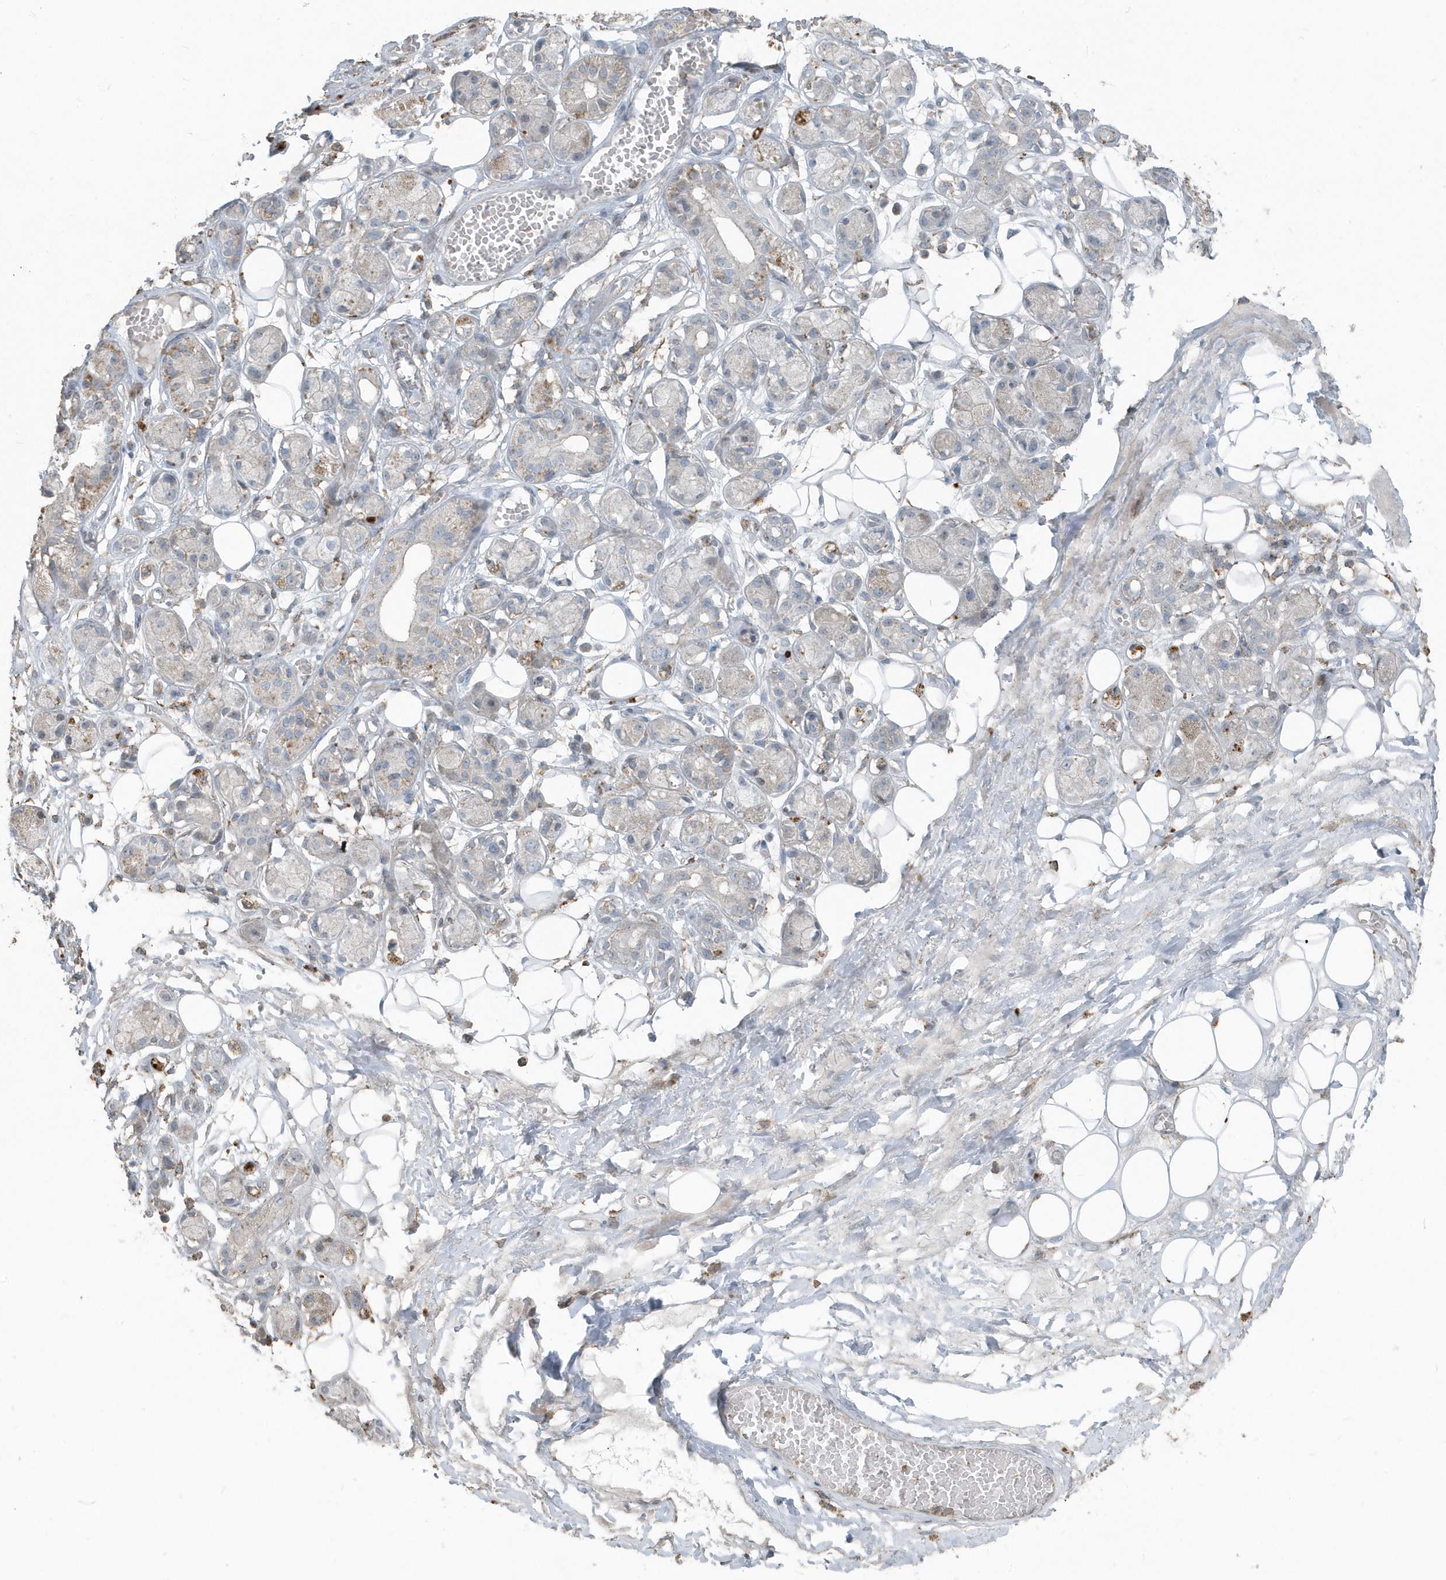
{"staining": {"intensity": "negative", "quantity": "none", "location": "none"}, "tissue": "adipose tissue", "cell_type": "Adipocytes", "image_type": "normal", "snomed": [{"axis": "morphology", "description": "Normal tissue, NOS"}, {"axis": "morphology", "description": "Inflammation, NOS"}, {"axis": "topography", "description": "Salivary gland"}, {"axis": "topography", "description": "Peripheral nerve tissue"}], "caption": "DAB immunohistochemical staining of normal adipose tissue reveals no significant expression in adipocytes. (IHC, brightfield microscopy, high magnification).", "gene": "ACTC1", "patient": {"sex": "female", "age": 75}}